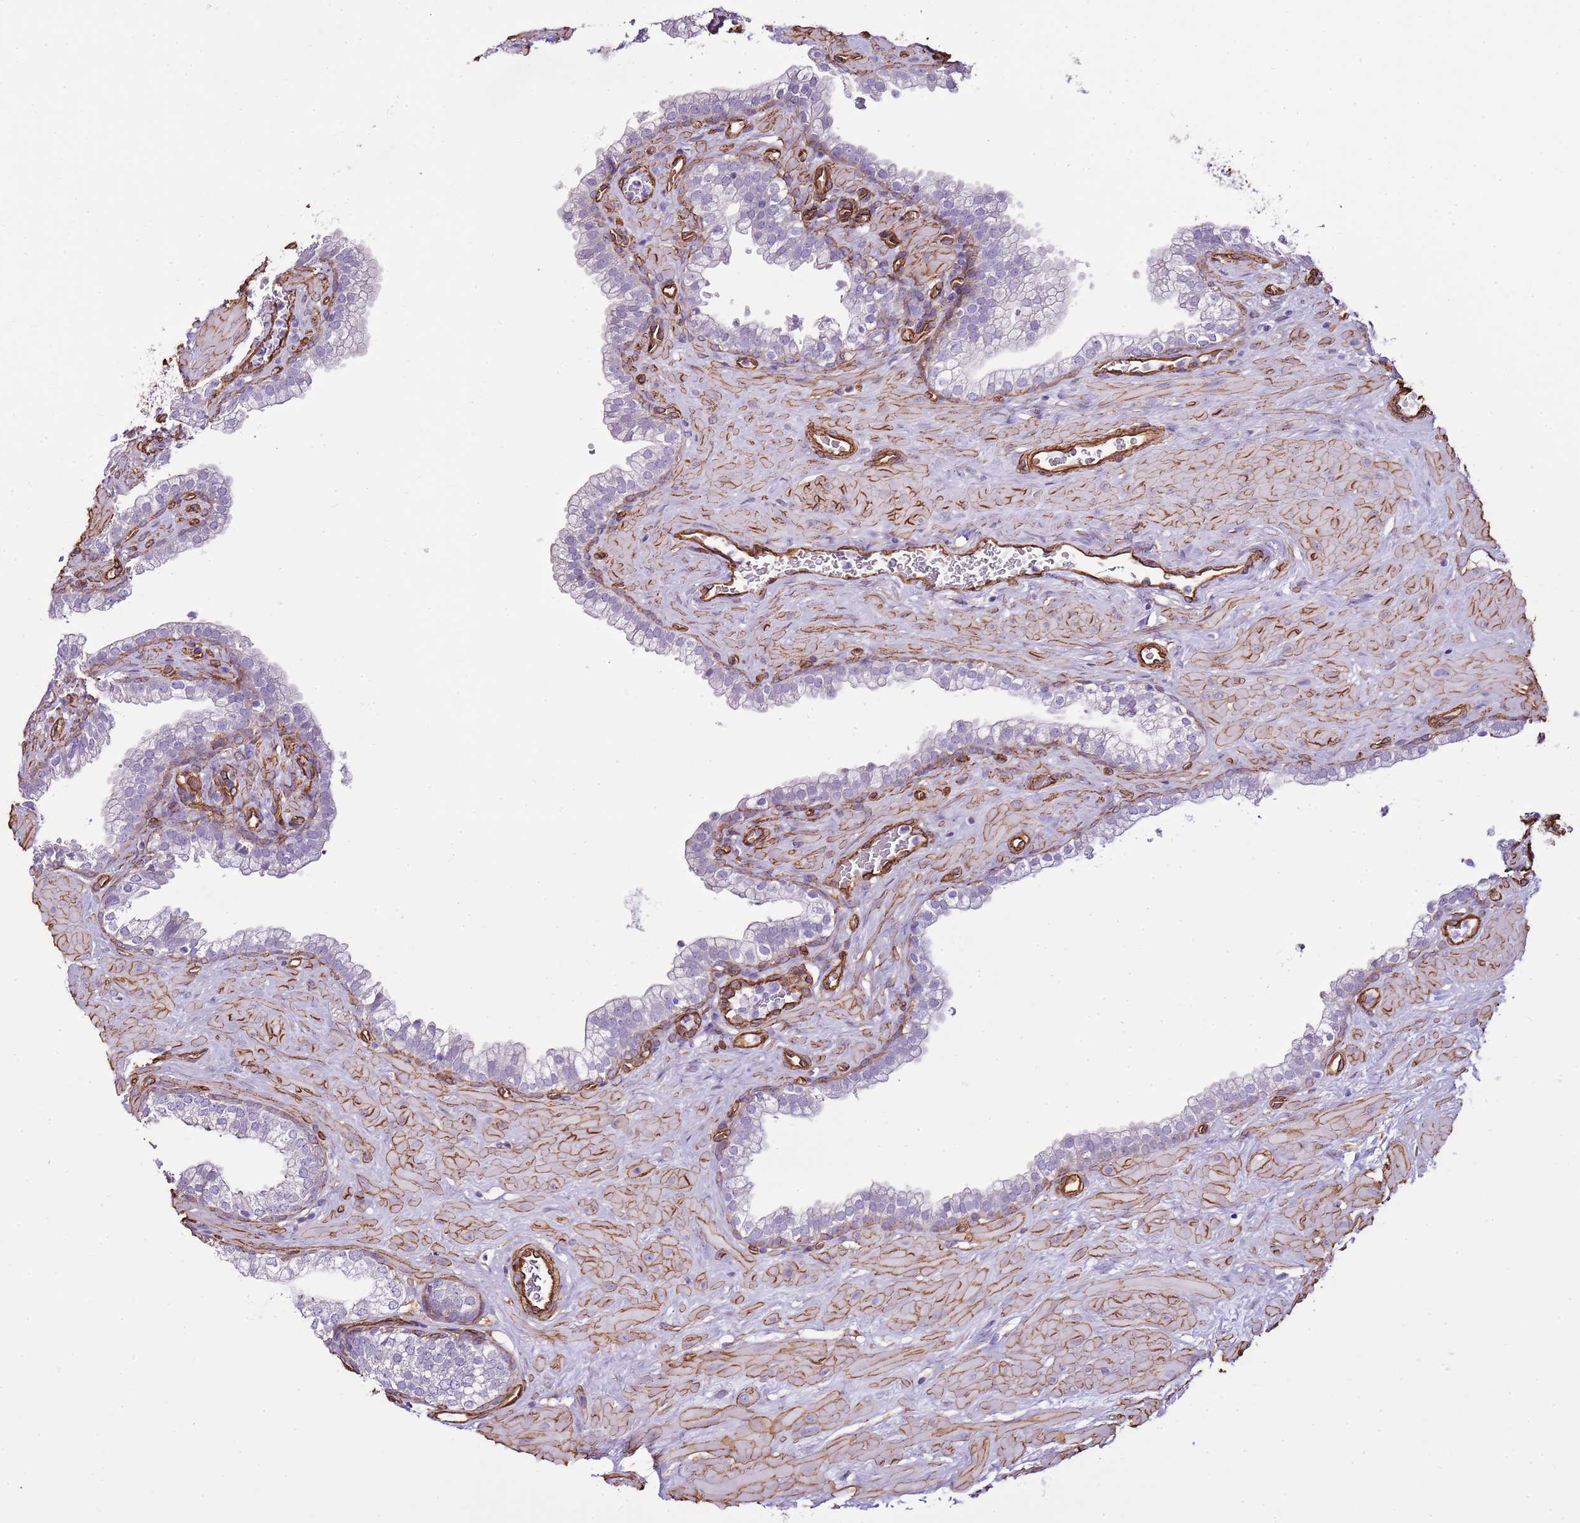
{"staining": {"intensity": "negative", "quantity": "none", "location": "none"}, "tissue": "prostate", "cell_type": "Glandular cells", "image_type": "normal", "snomed": [{"axis": "morphology", "description": "Normal tissue, NOS"}, {"axis": "morphology", "description": "Urothelial carcinoma, Low grade"}, {"axis": "topography", "description": "Urinary bladder"}, {"axis": "topography", "description": "Prostate"}], "caption": "Immunohistochemical staining of normal human prostate exhibits no significant staining in glandular cells. The staining was performed using DAB to visualize the protein expression in brown, while the nuclei were stained in blue with hematoxylin (Magnification: 20x).", "gene": "CTDSPL", "patient": {"sex": "male", "age": 60}}